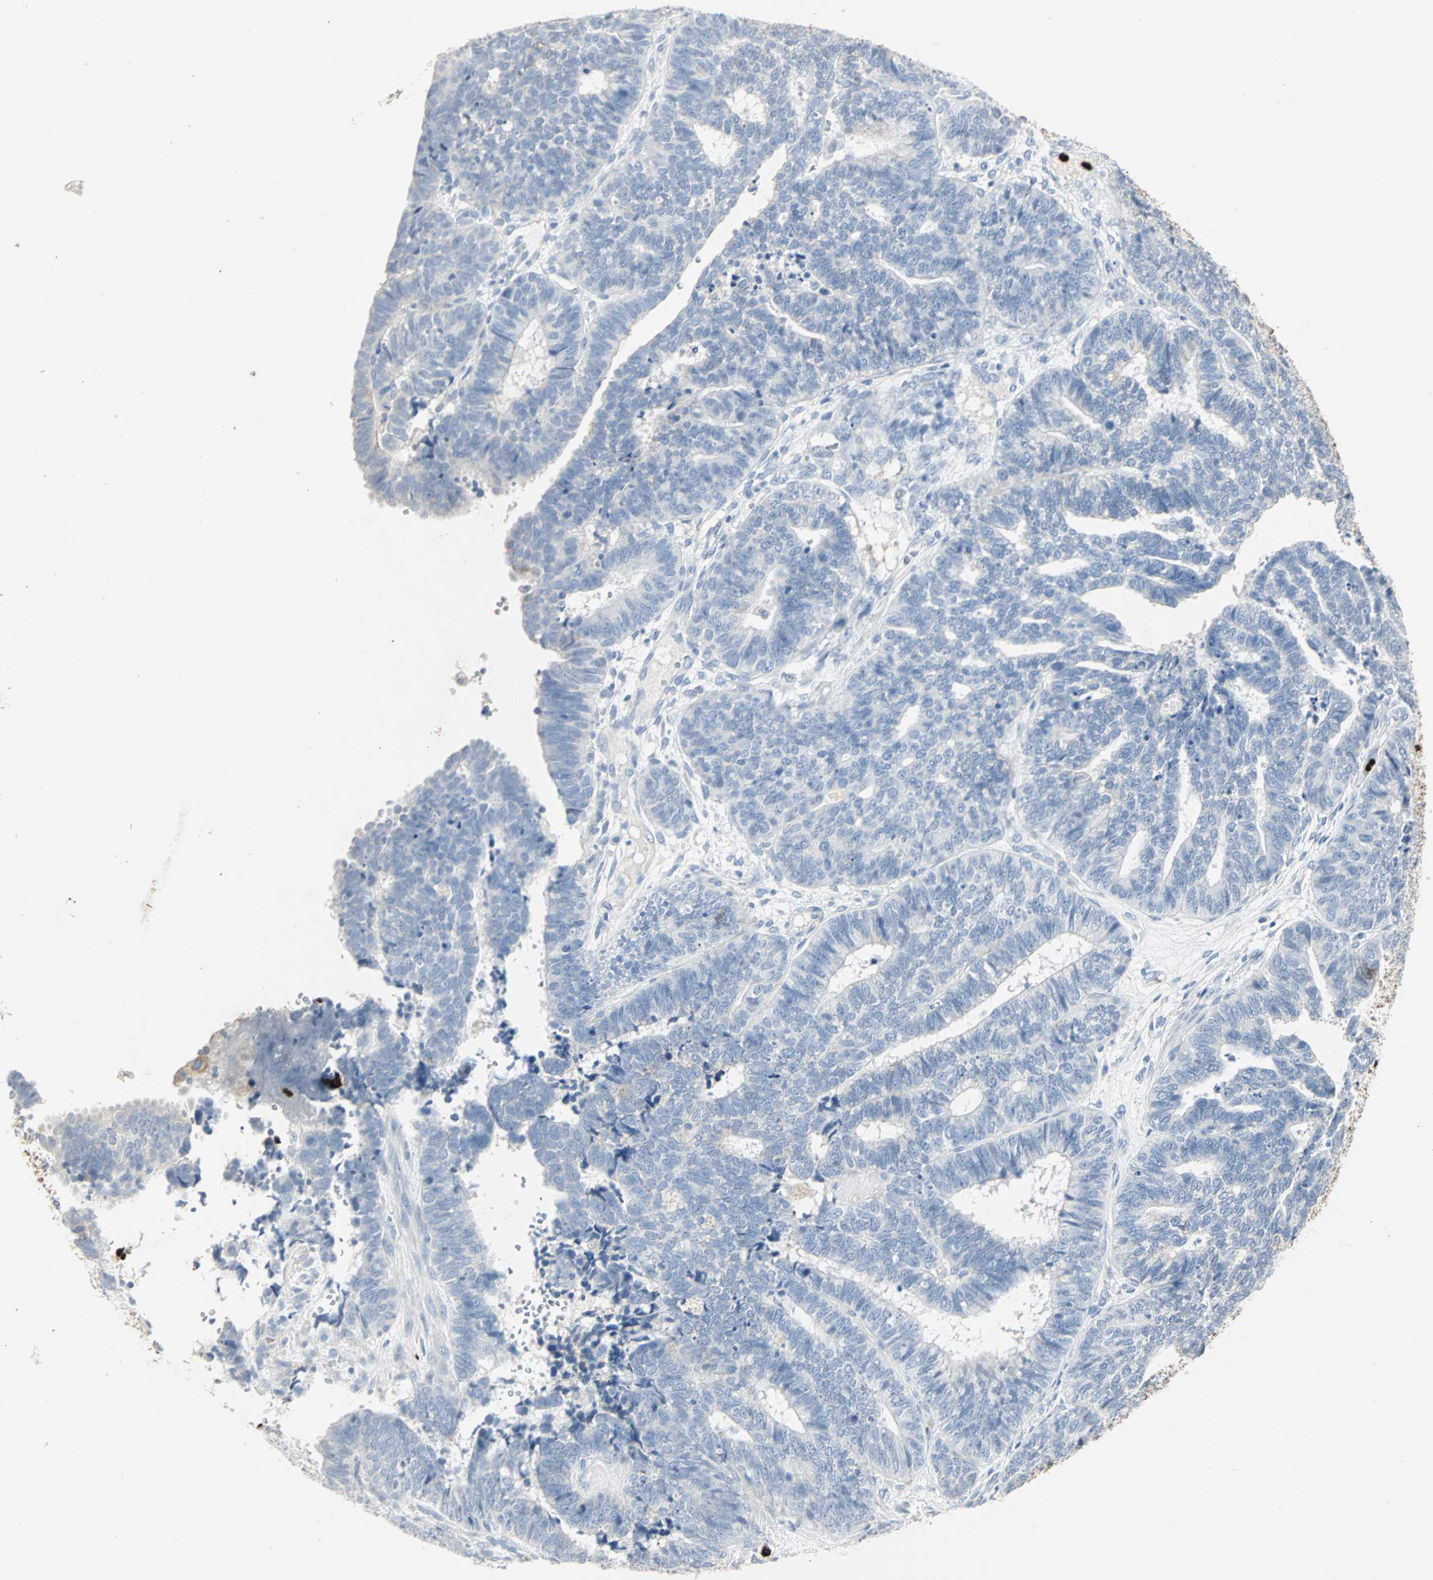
{"staining": {"intensity": "negative", "quantity": "none", "location": "none"}, "tissue": "endometrial cancer", "cell_type": "Tumor cells", "image_type": "cancer", "snomed": [{"axis": "morphology", "description": "Adenocarcinoma, NOS"}, {"axis": "topography", "description": "Endometrium"}], "caption": "IHC histopathology image of neoplastic tissue: human endometrial cancer (adenocarcinoma) stained with DAB (3,3'-diaminobenzidine) reveals no significant protein positivity in tumor cells. (Stains: DAB (3,3'-diaminobenzidine) immunohistochemistry with hematoxylin counter stain, Microscopy: brightfield microscopy at high magnification).", "gene": "CEACAM6", "patient": {"sex": "female", "age": 70}}